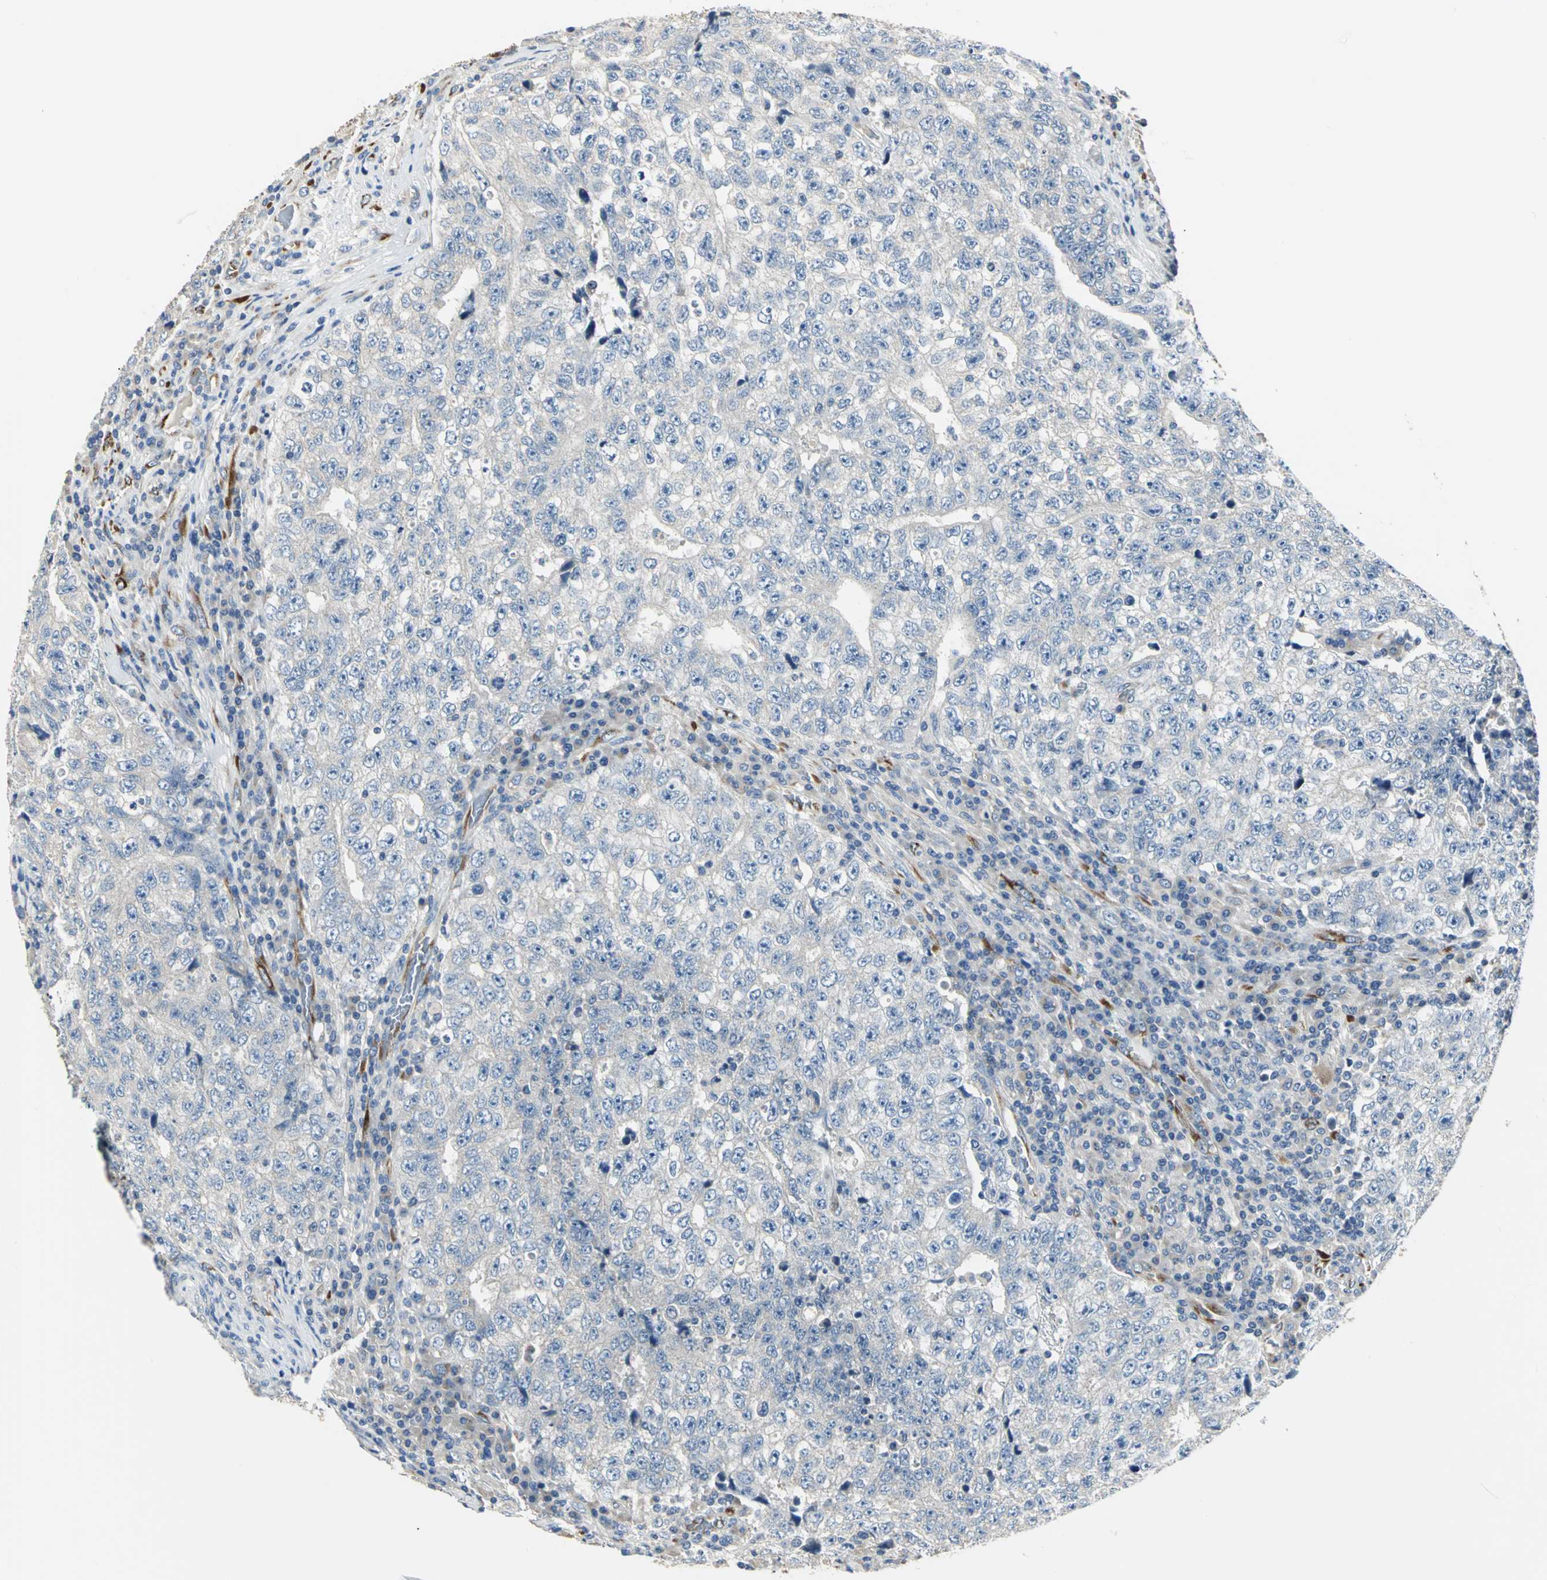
{"staining": {"intensity": "weak", "quantity": "<25%", "location": "cytoplasmic/membranous"}, "tissue": "testis cancer", "cell_type": "Tumor cells", "image_type": "cancer", "snomed": [{"axis": "morphology", "description": "Necrosis, NOS"}, {"axis": "morphology", "description": "Carcinoma, Embryonal, NOS"}, {"axis": "topography", "description": "Testis"}], "caption": "Tumor cells show no significant expression in testis embryonal carcinoma. (Stains: DAB (3,3'-diaminobenzidine) immunohistochemistry (IHC) with hematoxylin counter stain, Microscopy: brightfield microscopy at high magnification).", "gene": "B3GNT2", "patient": {"sex": "male", "age": 19}}